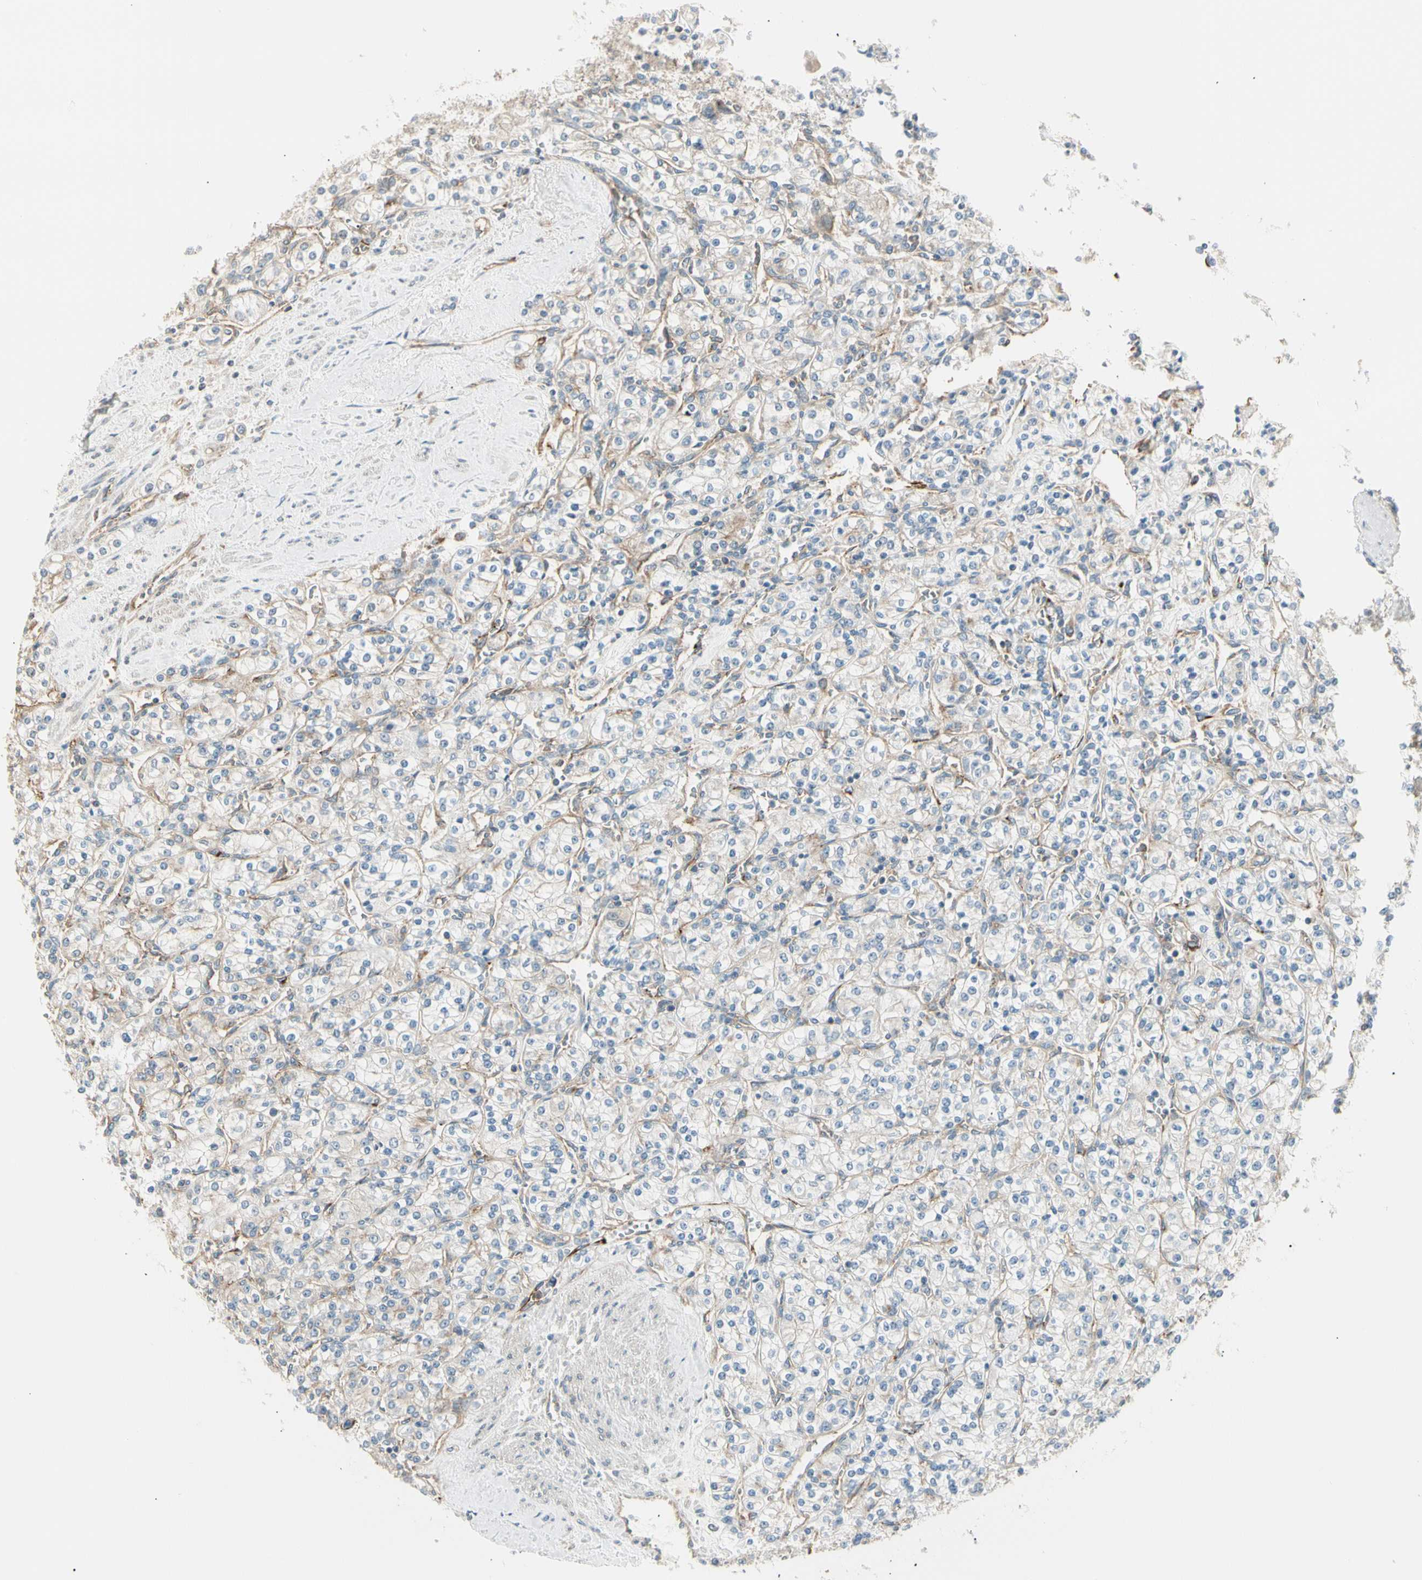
{"staining": {"intensity": "negative", "quantity": "none", "location": "none"}, "tissue": "renal cancer", "cell_type": "Tumor cells", "image_type": "cancer", "snomed": [{"axis": "morphology", "description": "Adenocarcinoma, NOS"}, {"axis": "topography", "description": "Kidney"}], "caption": "The immunohistochemistry (IHC) image has no significant staining in tumor cells of renal cancer (adenocarcinoma) tissue.", "gene": "AGFG1", "patient": {"sex": "male", "age": 77}}